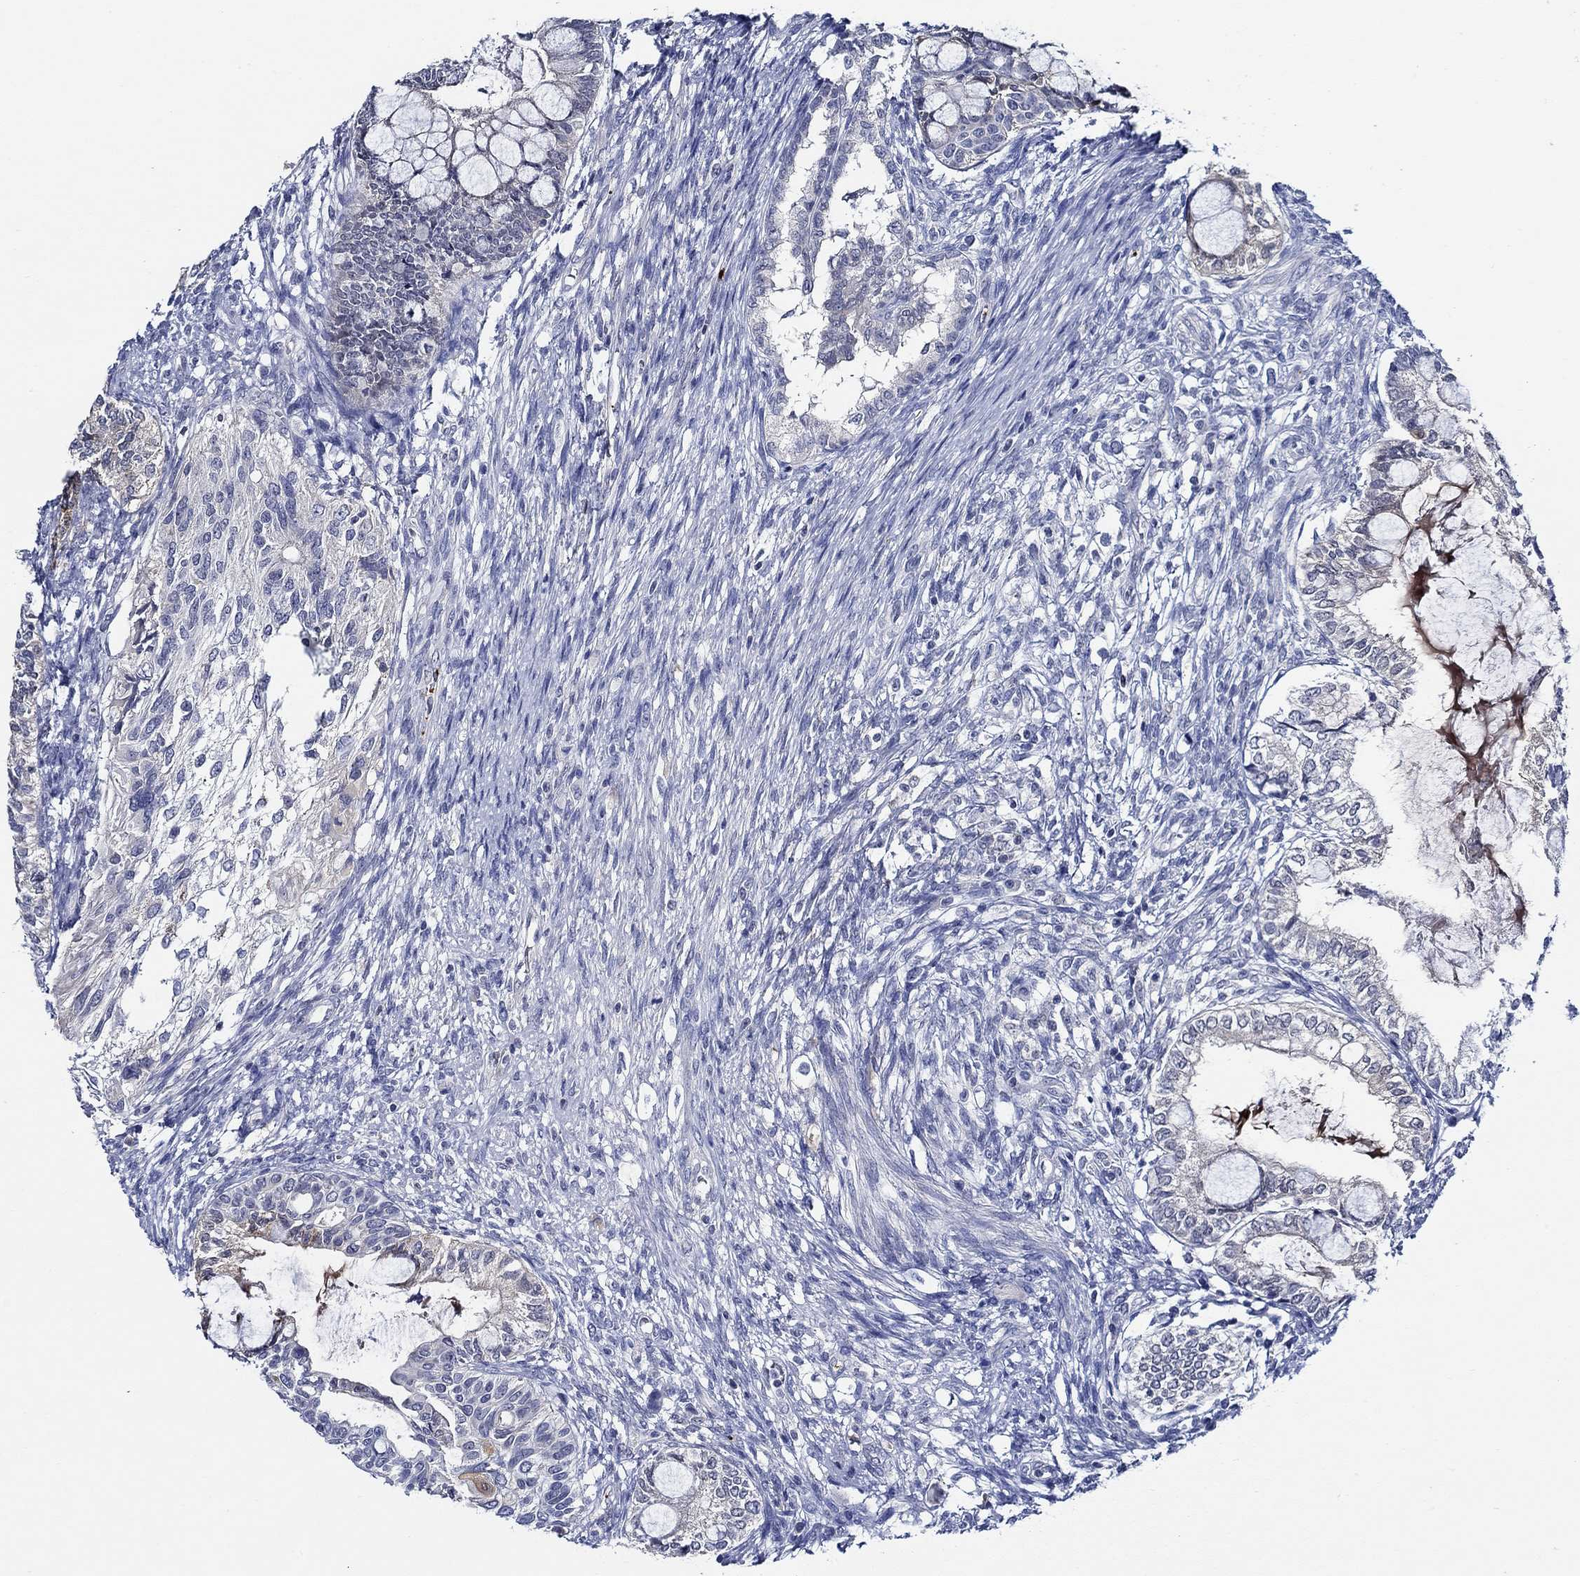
{"staining": {"intensity": "negative", "quantity": "none", "location": "none"}, "tissue": "testis cancer", "cell_type": "Tumor cells", "image_type": "cancer", "snomed": [{"axis": "morphology", "description": "Seminoma, NOS"}, {"axis": "morphology", "description": "Carcinoma, Embryonal, NOS"}, {"axis": "topography", "description": "Testis"}], "caption": "Tumor cells are negative for protein expression in human testis seminoma. (Stains: DAB immunohistochemistry with hematoxylin counter stain, Microscopy: brightfield microscopy at high magnification).", "gene": "ALOX12", "patient": {"sex": "male", "age": 41}}